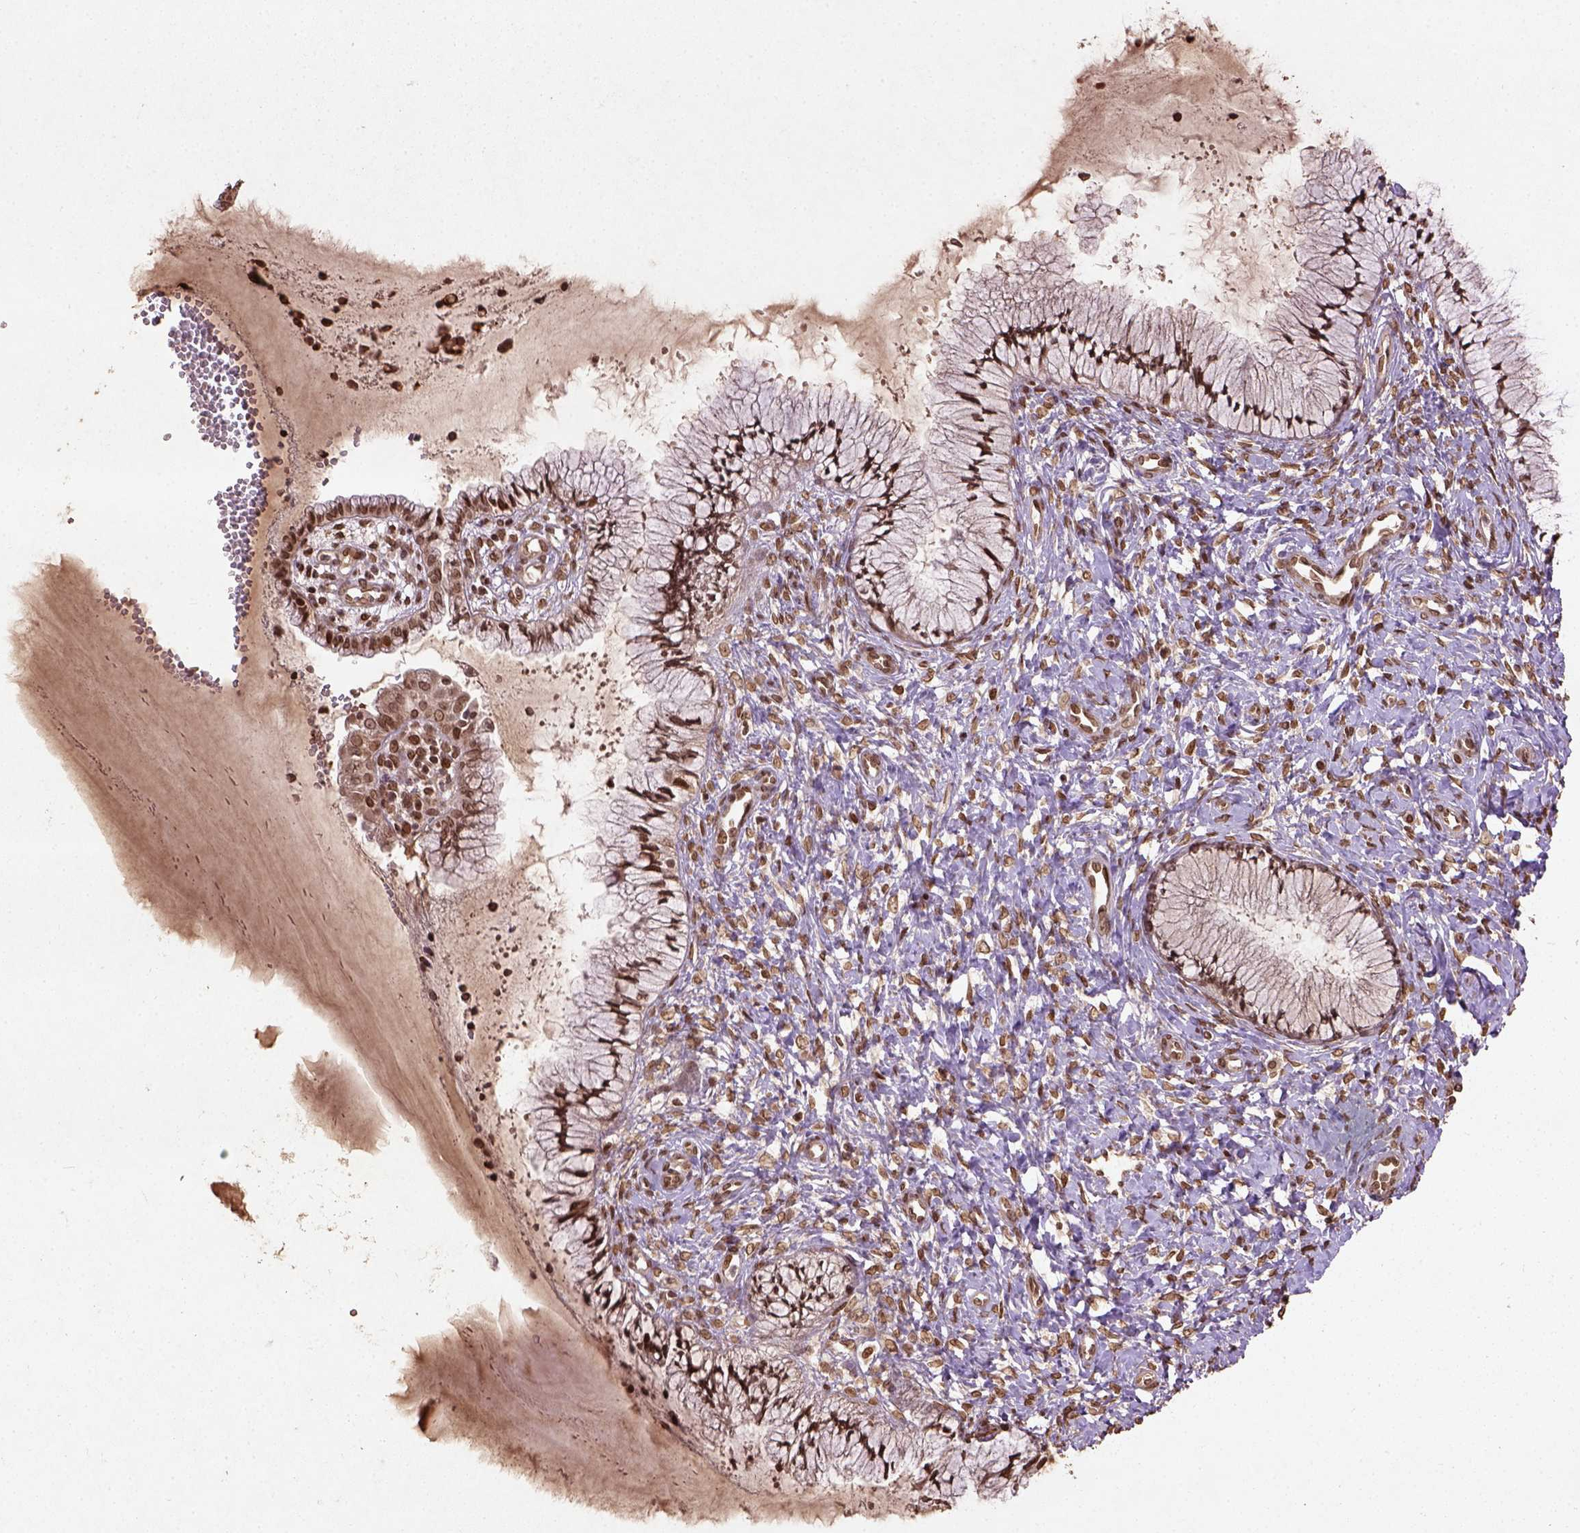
{"staining": {"intensity": "strong", "quantity": ">75%", "location": "nuclear"}, "tissue": "cervix", "cell_type": "Glandular cells", "image_type": "normal", "snomed": [{"axis": "morphology", "description": "Normal tissue, NOS"}, {"axis": "topography", "description": "Cervix"}], "caption": "High-magnification brightfield microscopy of benign cervix stained with DAB (brown) and counterstained with hematoxylin (blue). glandular cells exhibit strong nuclear expression is identified in approximately>75% of cells.", "gene": "BANF1", "patient": {"sex": "female", "age": 37}}